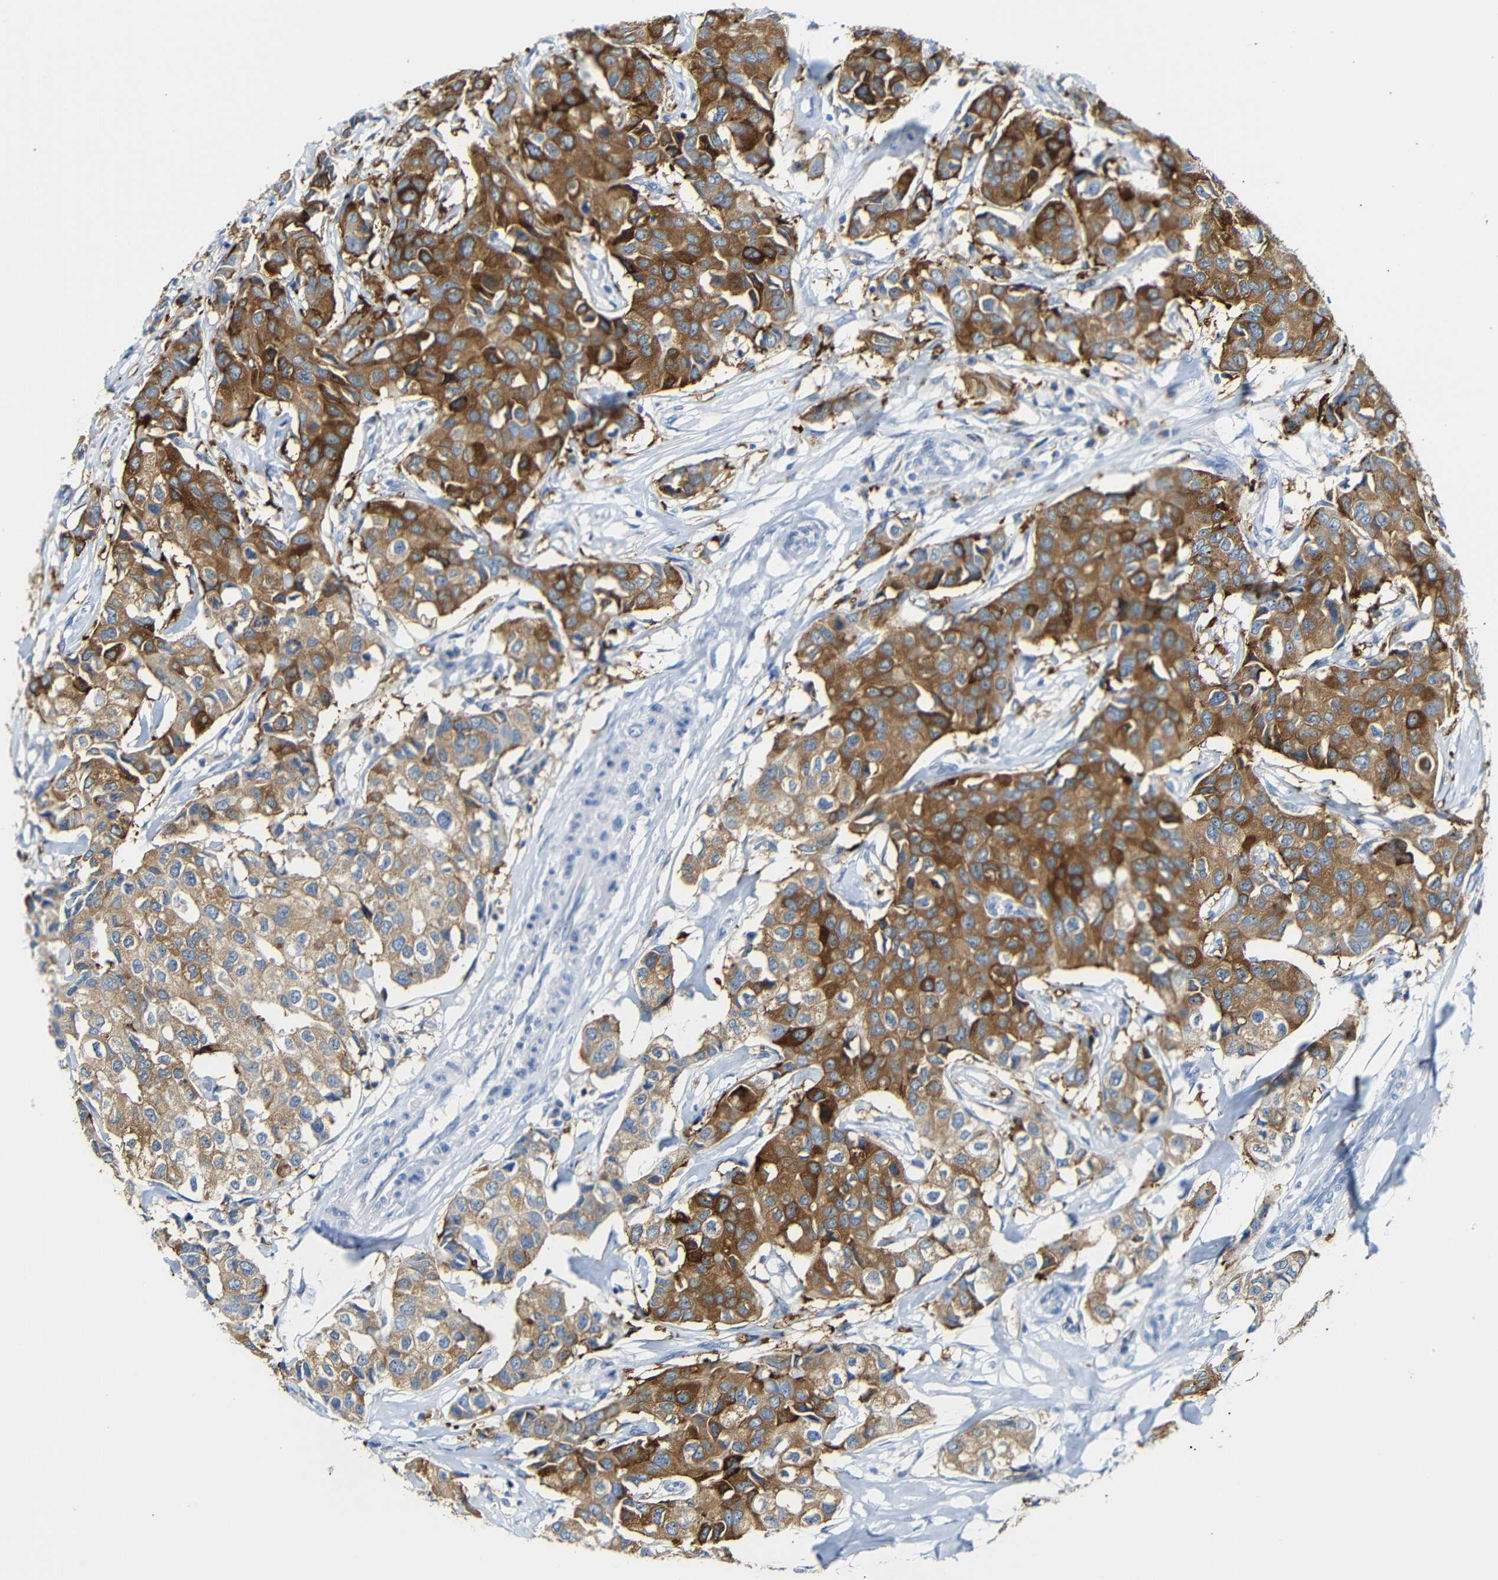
{"staining": {"intensity": "moderate", "quantity": ">75%", "location": "cytoplasmic/membranous"}, "tissue": "breast cancer", "cell_type": "Tumor cells", "image_type": "cancer", "snomed": [{"axis": "morphology", "description": "Duct carcinoma"}, {"axis": "topography", "description": "Breast"}], "caption": "Breast cancer stained with a brown dye shows moderate cytoplasmic/membranous positive positivity in approximately >75% of tumor cells.", "gene": "FCRL1", "patient": {"sex": "female", "age": 80}}